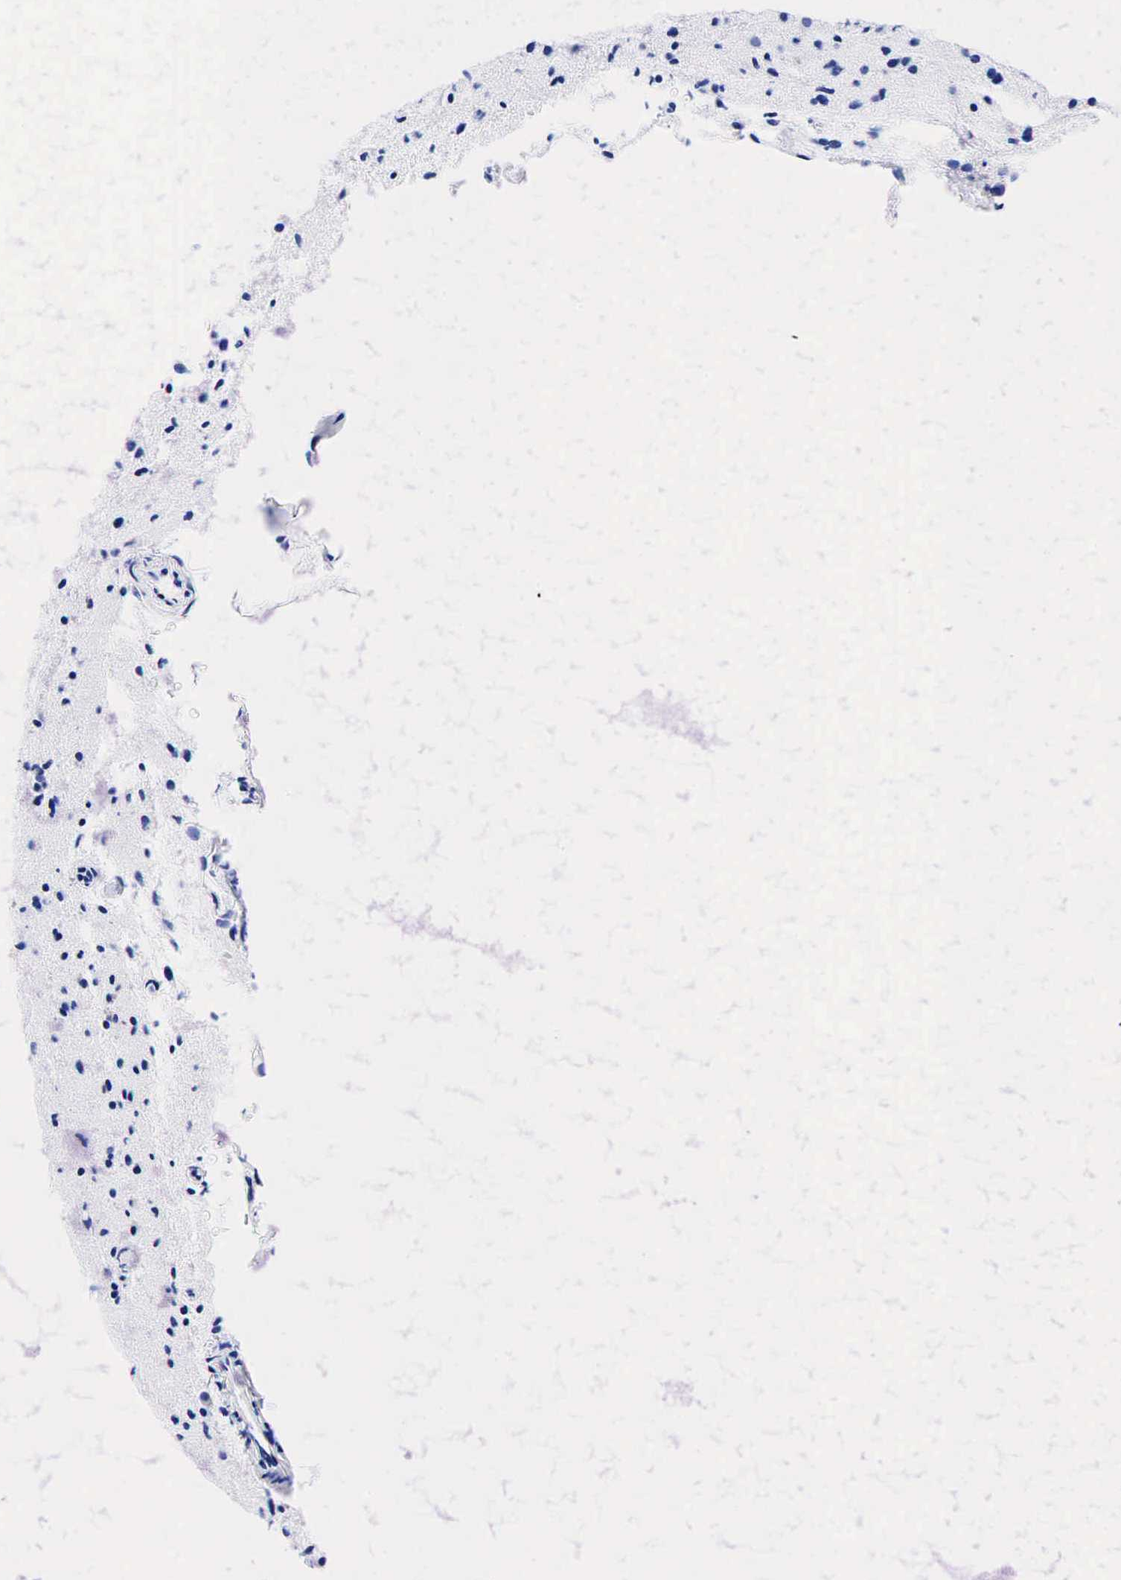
{"staining": {"intensity": "negative", "quantity": "none", "location": "none"}, "tissue": "glioma", "cell_type": "Tumor cells", "image_type": "cancer", "snomed": [{"axis": "morphology", "description": "Glioma, malignant, Low grade"}, {"axis": "topography", "description": "Brain"}], "caption": "Immunohistochemical staining of human low-grade glioma (malignant) exhibits no significant expression in tumor cells.", "gene": "KRT19", "patient": {"sex": "female", "age": 46}}